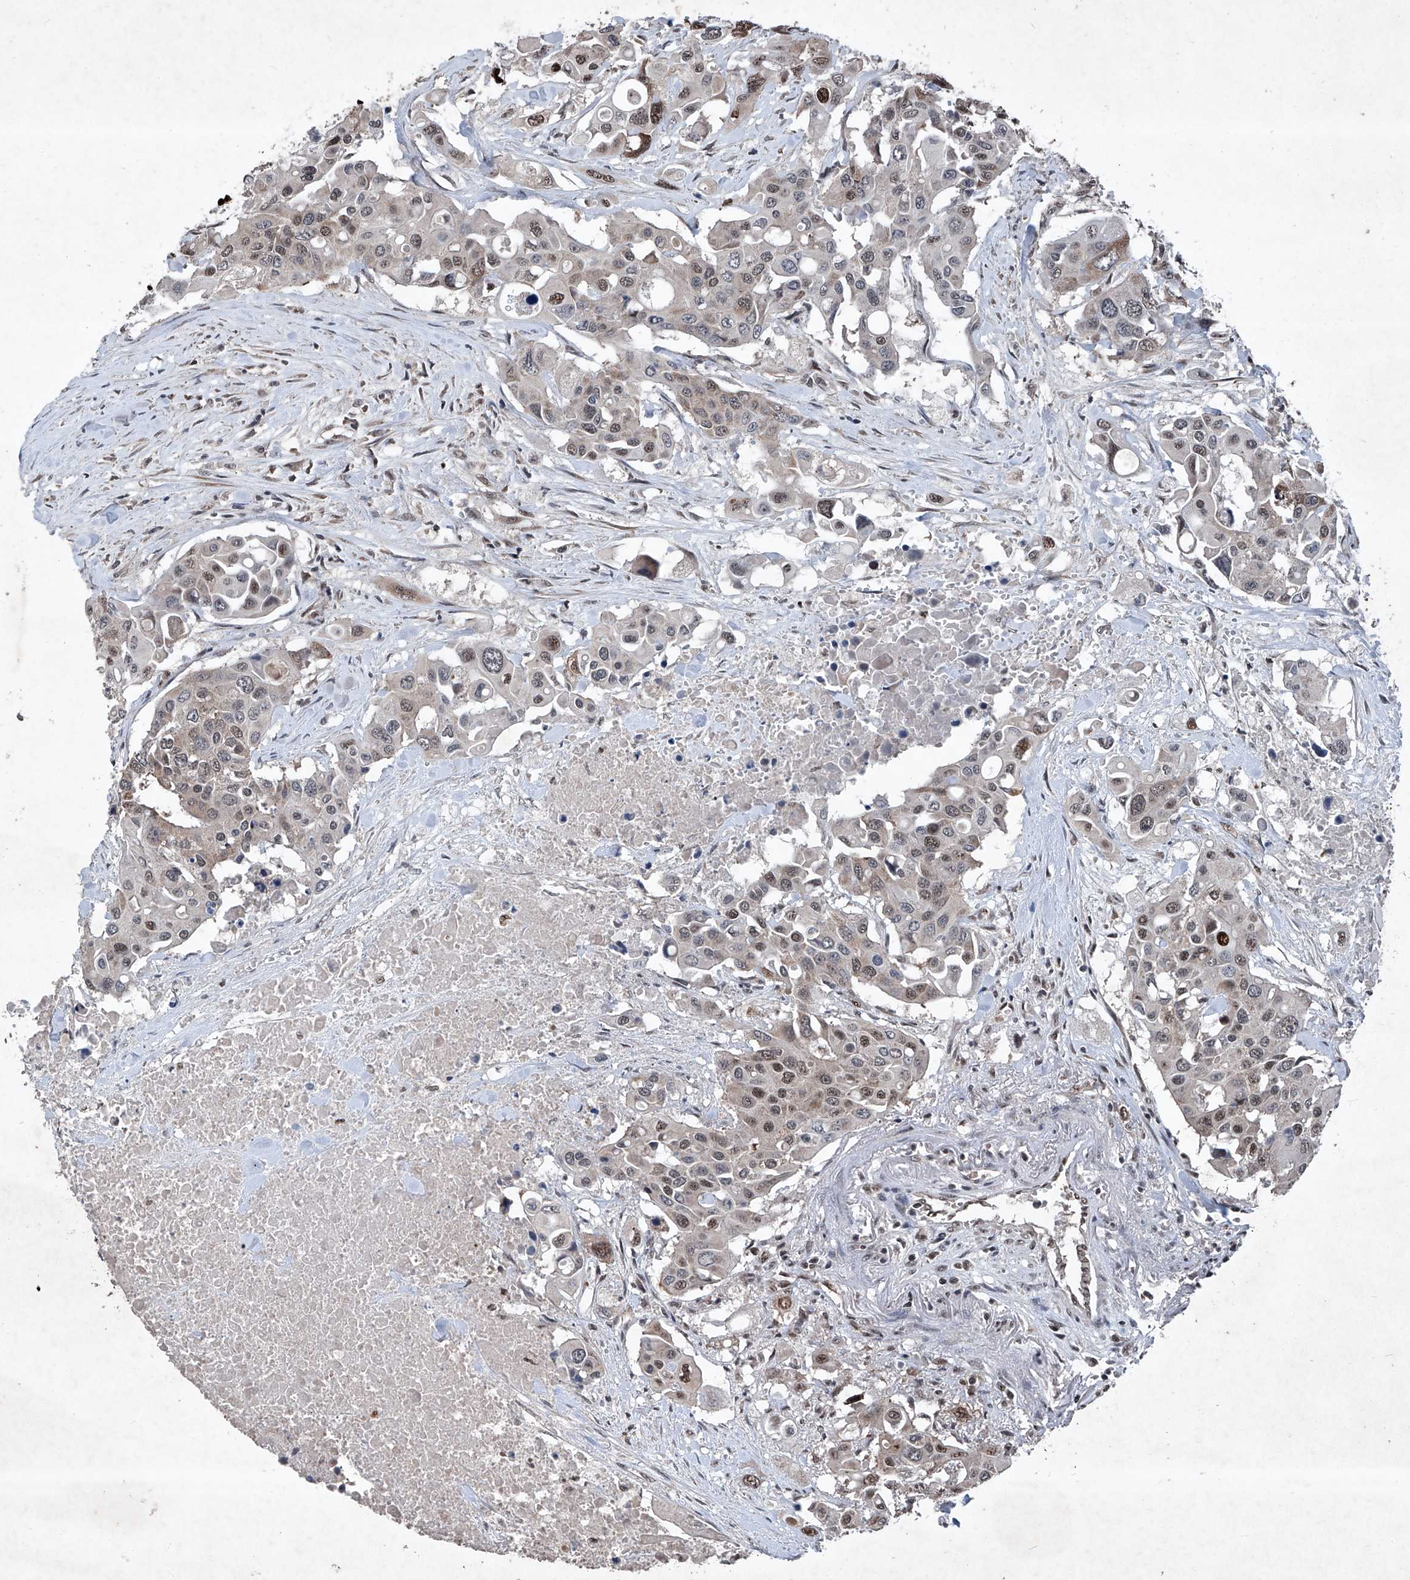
{"staining": {"intensity": "moderate", "quantity": ">75%", "location": "nuclear"}, "tissue": "colorectal cancer", "cell_type": "Tumor cells", "image_type": "cancer", "snomed": [{"axis": "morphology", "description": "Adenocarcinoma, NOS"}, {"axis": "topography", "description": "Colon"}], "caption": "A brown stain labels moderate nuclear positivity of a protein in human colorectal adenocarcinoma tumor cells. (DAB (3,3'-diaminobenzidine) IHC, brown staining for protein, blue staining for nuclei).", "gene": "DDX39B", "patient": {"sex": "male", "age": 77}}